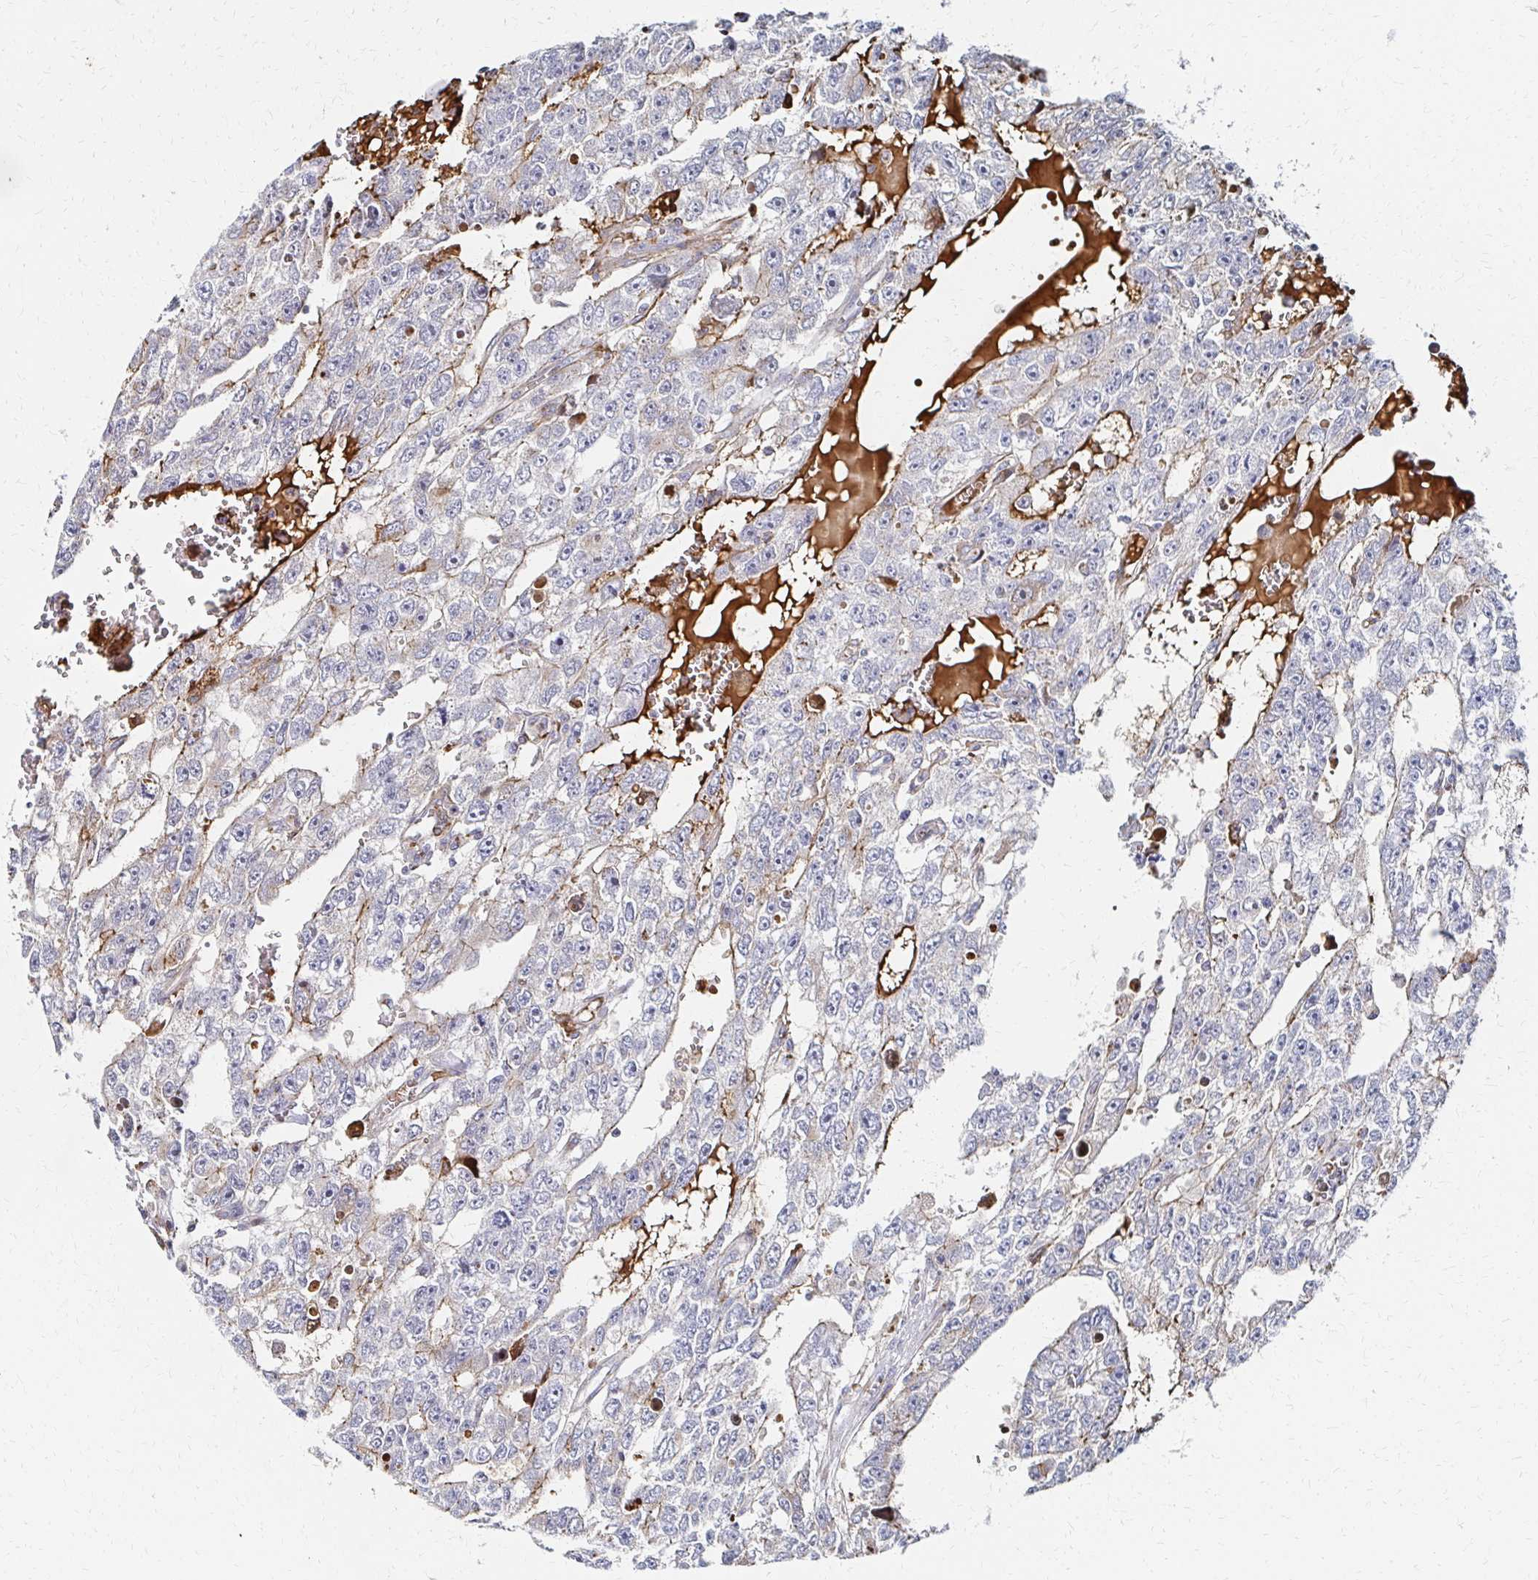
{"staining": {"intensity": "weak", "quantity": "<25%", "location": "cytoplasmic/membranous"}, "tissue": "testis cancer", "cell_type": "Tumor cells", "image_type": "cancer", "snomed": [{"axis": "morphology", "description": "Carcinoma, Embryonal, NOS"}, {"axis": "topography", "description": "Testis"}], "caption": "An immunohistochemistry (IHC) image of testis cancer (embryonal carcinoma) is shown. There is no staining in tumor cells of testis cancer (embryonal carcinoma).", "gene": "MAN1A1", "patient": {"sex": "male", "age": 20}}